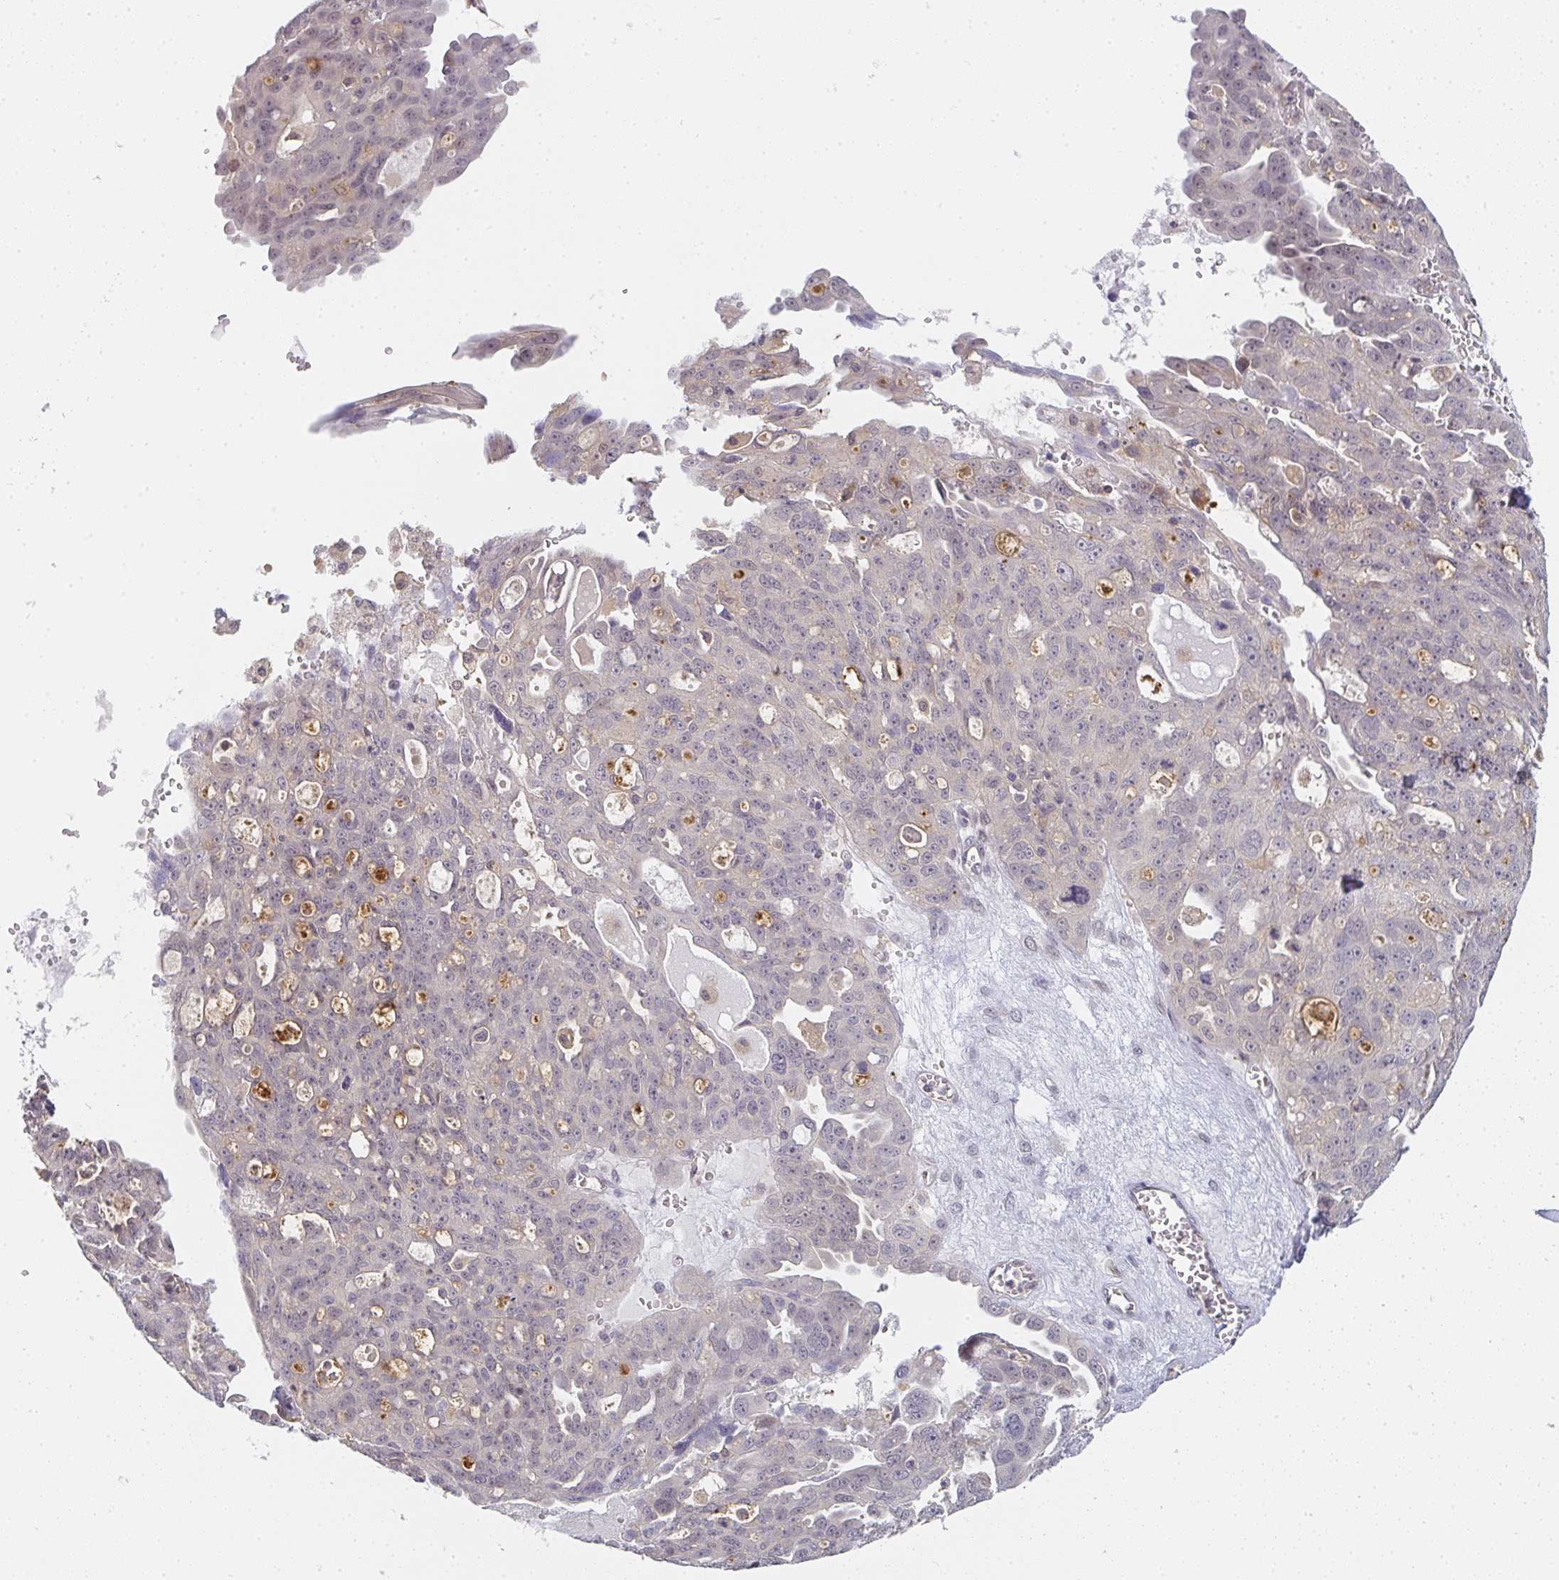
{"staining": {"intensity": "negative", "quantity": "none", "location": "none"}, "tissue": "ovarian cancer", "cell_type": "Tumor cells", "image_type": "cancer", "snomed": [{"axis": "morphology", "description": "Carcinoma, endometroid"}, {"axis": "topography", "description": "Ovary"}], "caption": "Tumor cells show no significant protein expression in ovarian endometroid carcinoma.", "gene": "GSDMB", "patient": {"sex": "female", "age": 70}}